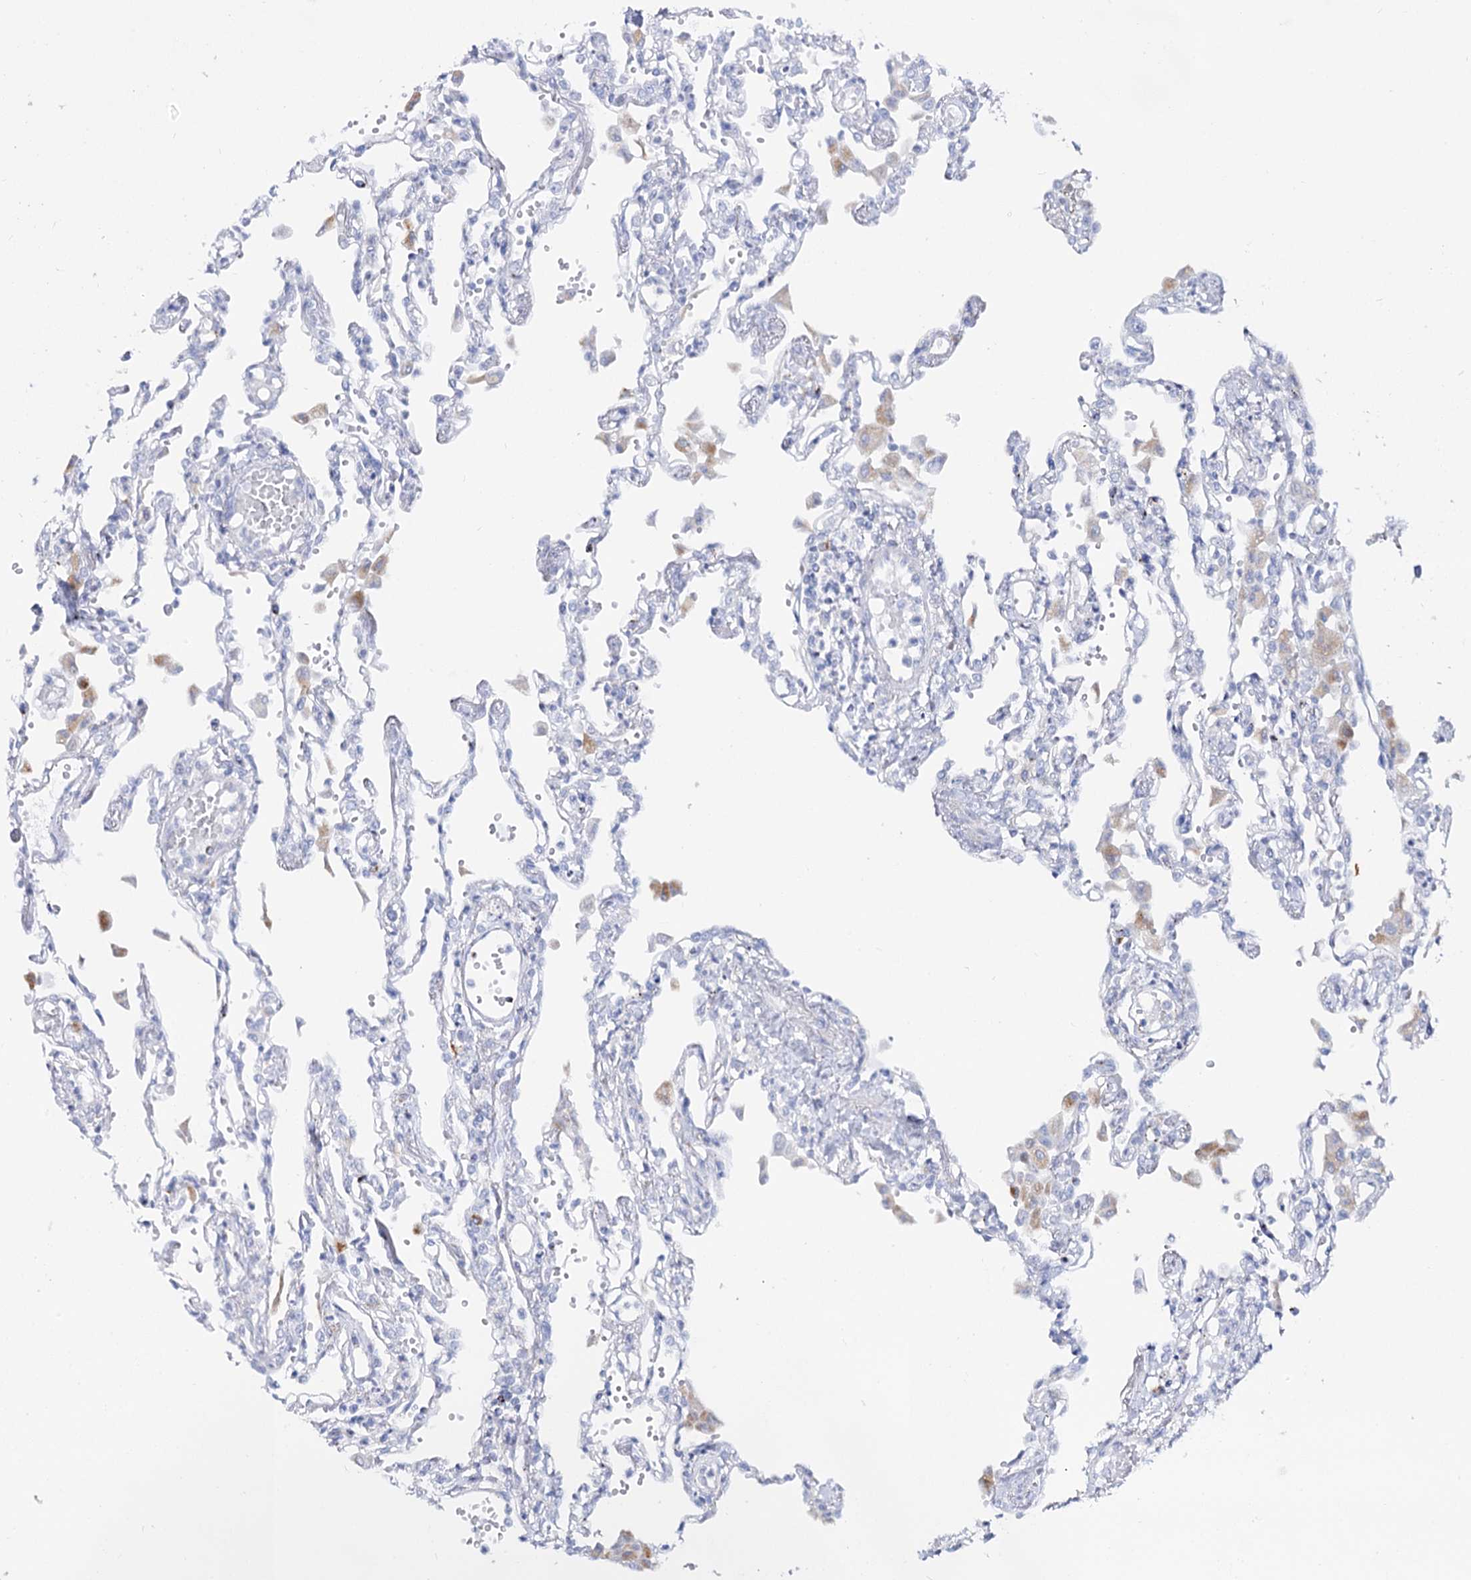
{"staining": {"intensity": "negative", "quantity": "none", "location": "none"}, "tissue": "lung", "cell_type": "Alveolar cells", "image_type": "normal", "snomed": [{"axis": "morphology", "description": "Normal tissue, NOS"}, {"axis": "topography", "description": "Bronchus"}, {"axis": "topography", "description": "Lung"}], "caption": "A high-resolution micrograph shows immunohistochemistry (IHC) staining of unremarkable lung, which demonstrates no significant expression in alveolar cells.", "gene": "SLC3A1", "patient": {"sex": "female", "age": 49}}